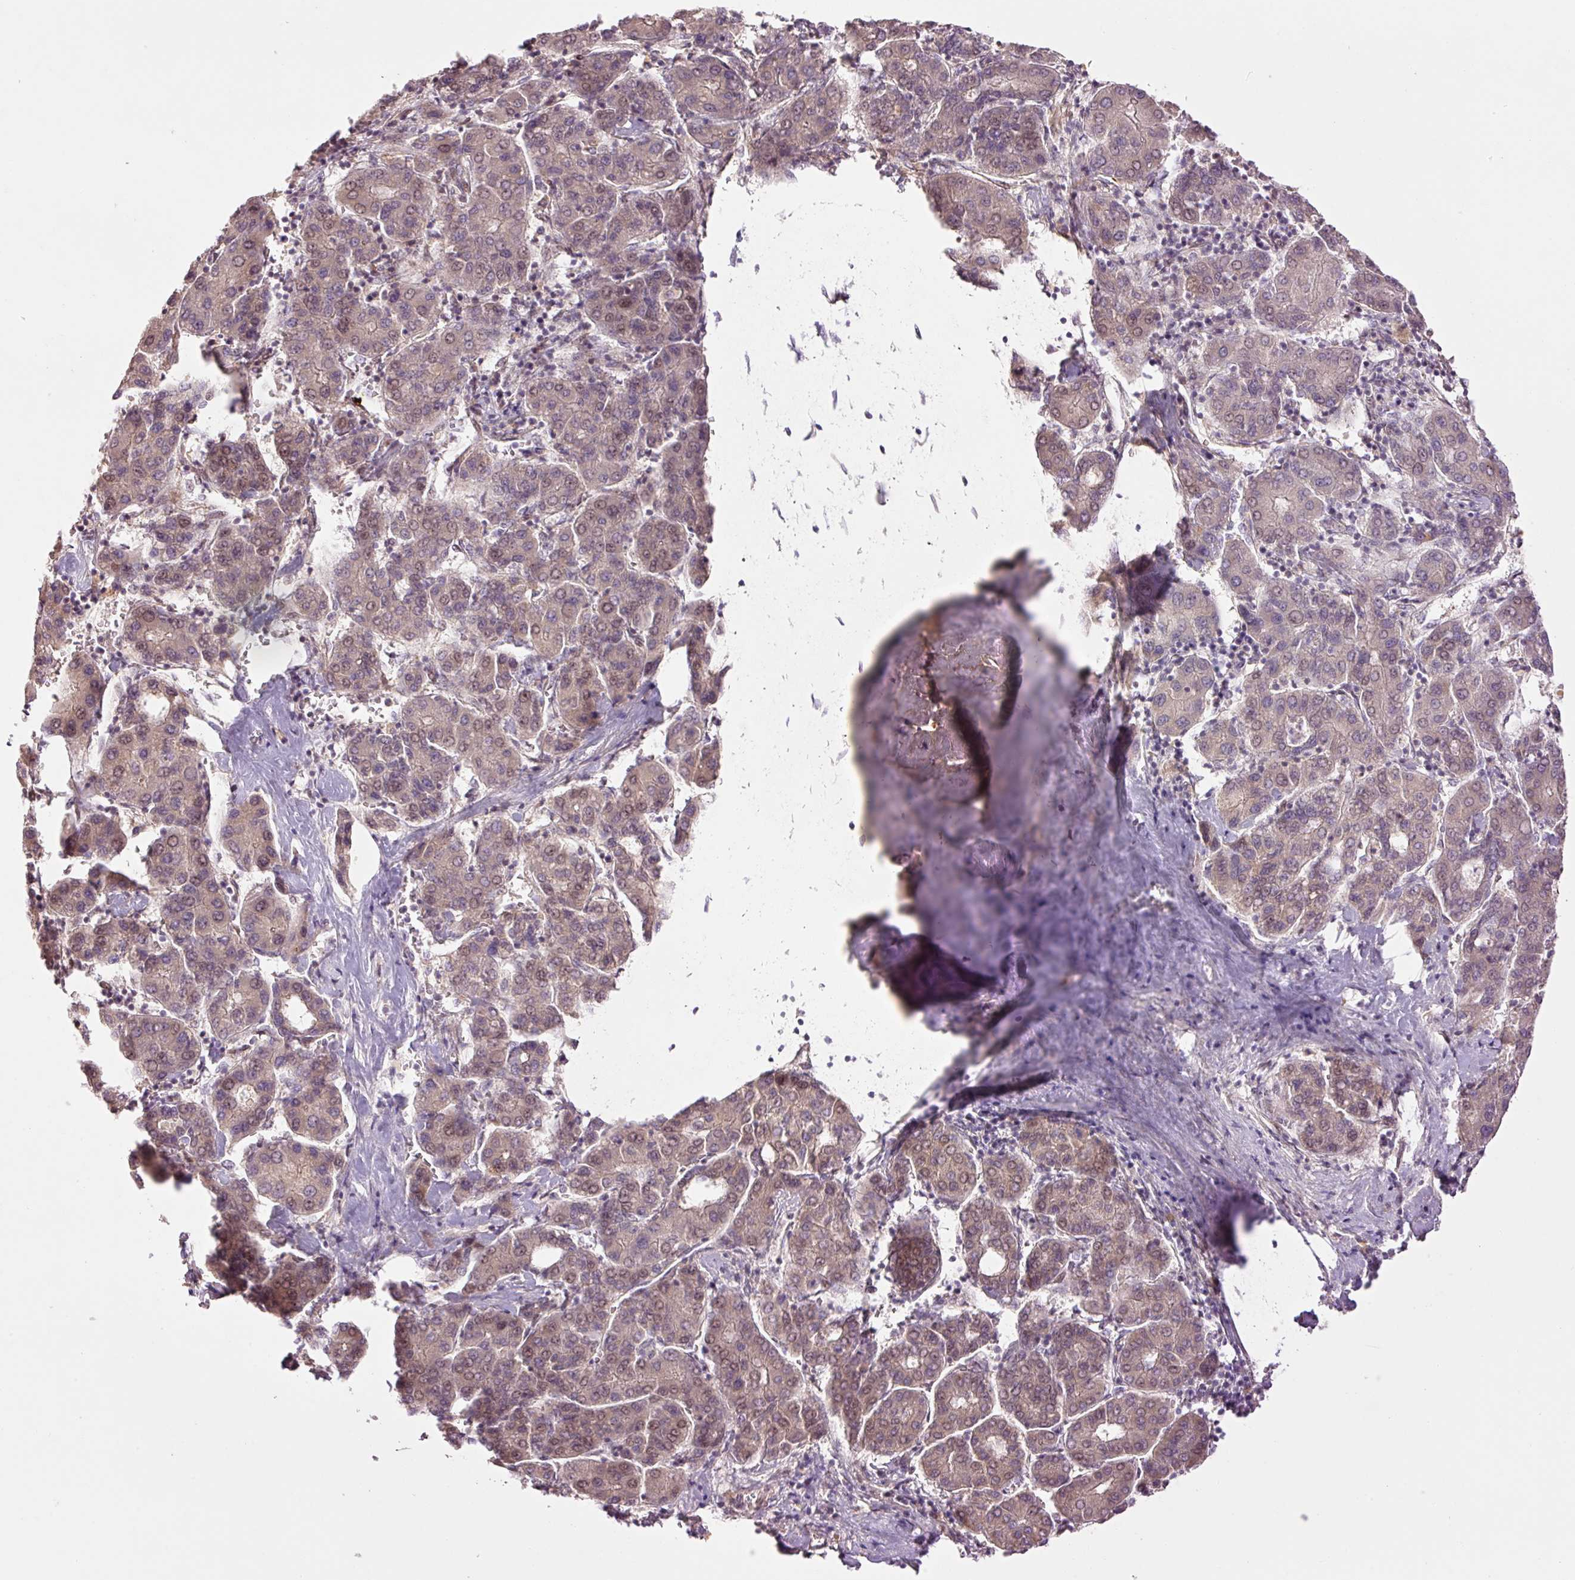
{"staining": {"intensity": "weak", "quantity": "25%-75%", "location": "nuclear"}, "tissue": "liver cancer", "cell_type": "Tumor cells", "image_type": "cancer", "snomed": [{"axis": "morphology", "description": "Carcinoma, Hepatocellular, NOS"}, {"axis": "topography", "description": "Liver"}], "caption": "Immunohistochemical staining of hepatocellular carcinoma (liver) displays low levels of weak nuclear protein staining in approximately 25%-75% of tumor cells.", "gene": "SLC29A3", "patient": {"sex": "male", "age": 65}}